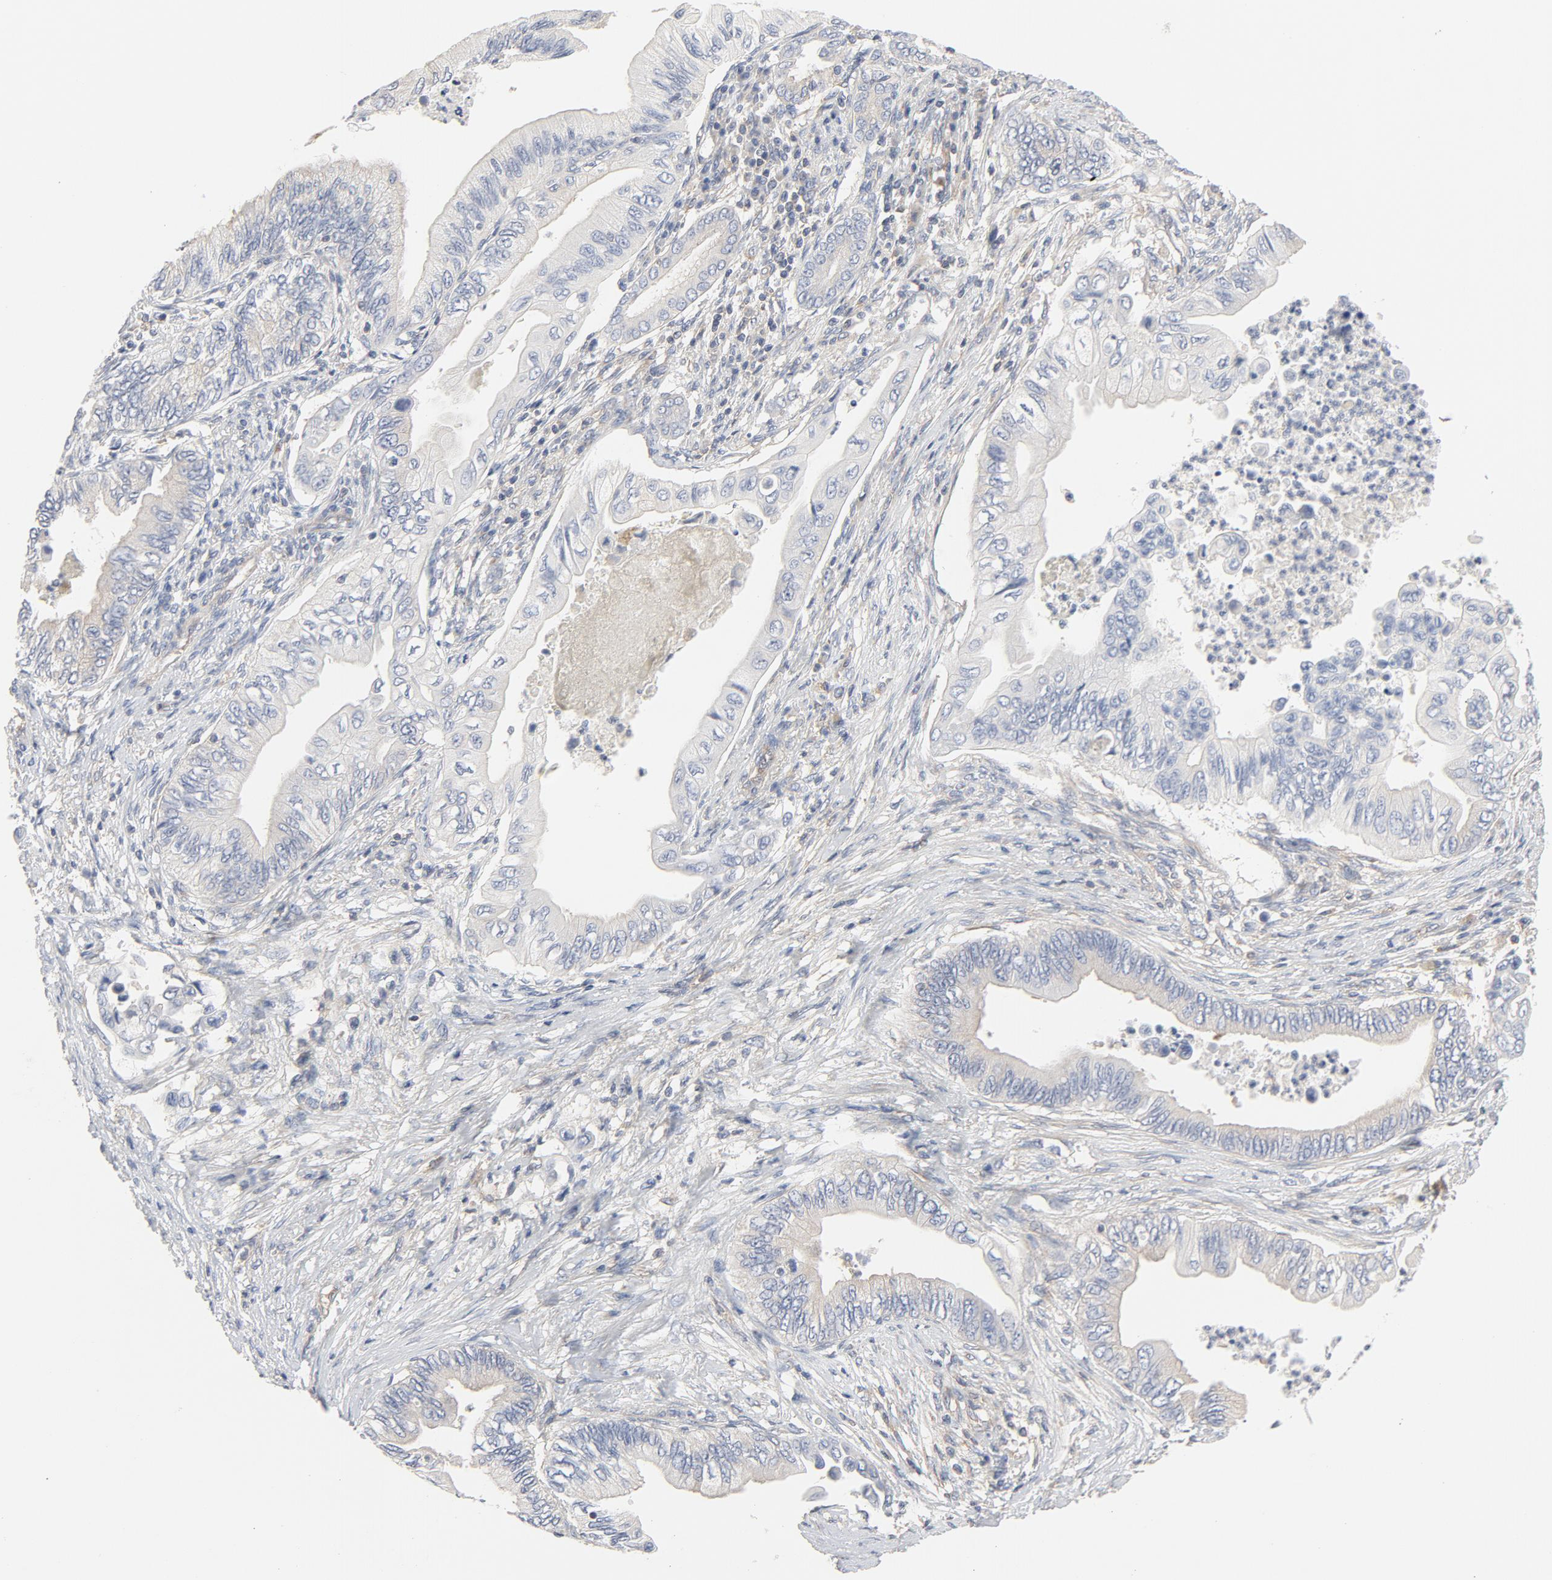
{"staining": {"intensity": "weak", "quantity": "<25%", "location": "cytoplasmic/membranous"}, "tissue": "pancreatic cancer", "cell_type": "Tumor cells", "image_type": "cancer", "snomed": [{"axis": "morphology", "description": "Adenocarcinoma, NOS"}, {"axis": "topography", "description": "Pancreas"}], "caption": "Tumor cells show no significant expression in pancreatic adenocarcinoma.", "gene": "RABEP1", "patient": {"sex": "female", "age": 66}}